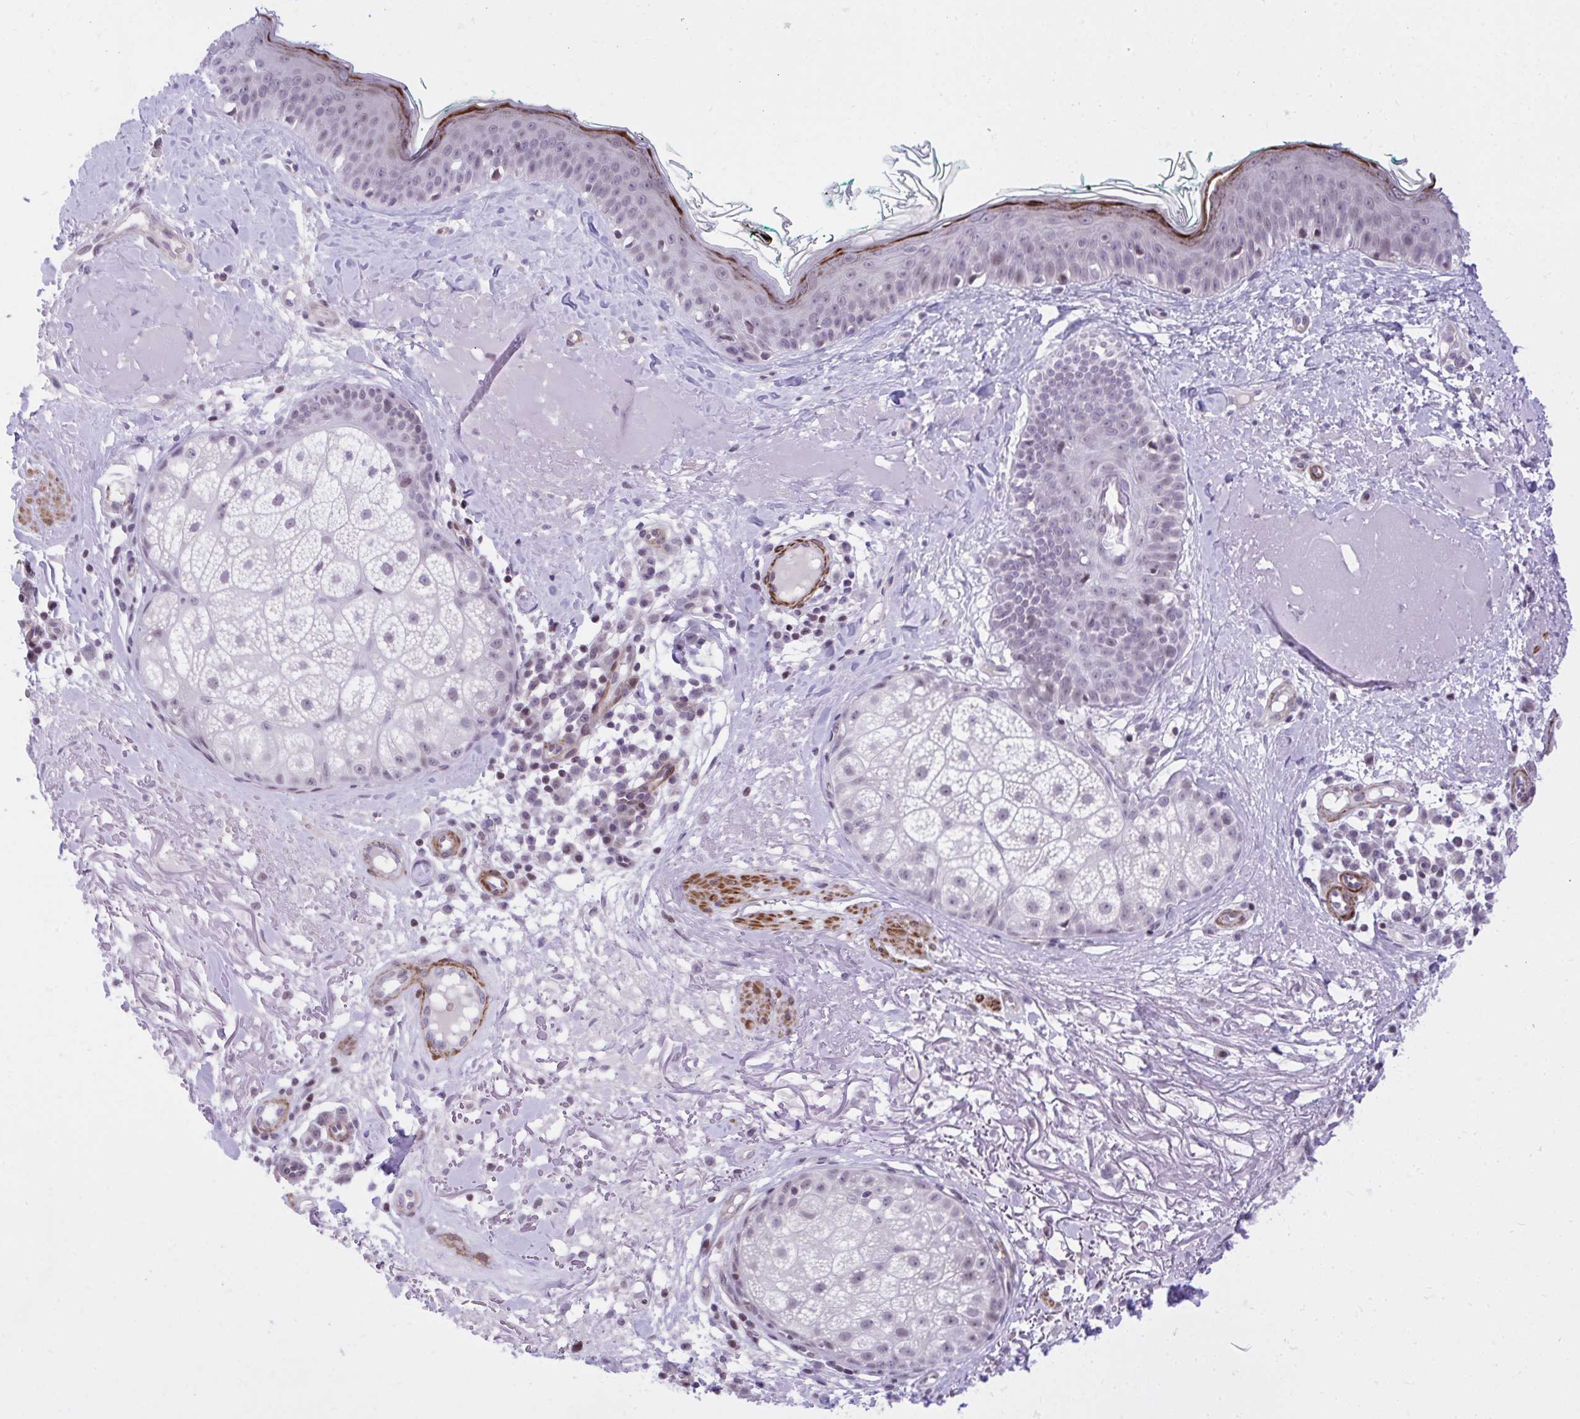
{"staining": {"intensity": "negative", "quantity": "none", "location": "none"}, "tissue": "skin", "cell_type": "Fibroblasts", "image_type": "normal", "snomed": [{"axis": "morphology", "description": "Normal tissue, NOS"}, {"axis": "topography", "description": "Skin"}], "caption": "Skin was stained to show a protein in brown. There is no significant expression in fibroblasts. (Brightfield microscopy of DAB (3,3'-diaminobenzidine) immunohistochemistry at high magnification).", "gene": "KCNN4", "patient": {"sex": "male", "age": 73}}